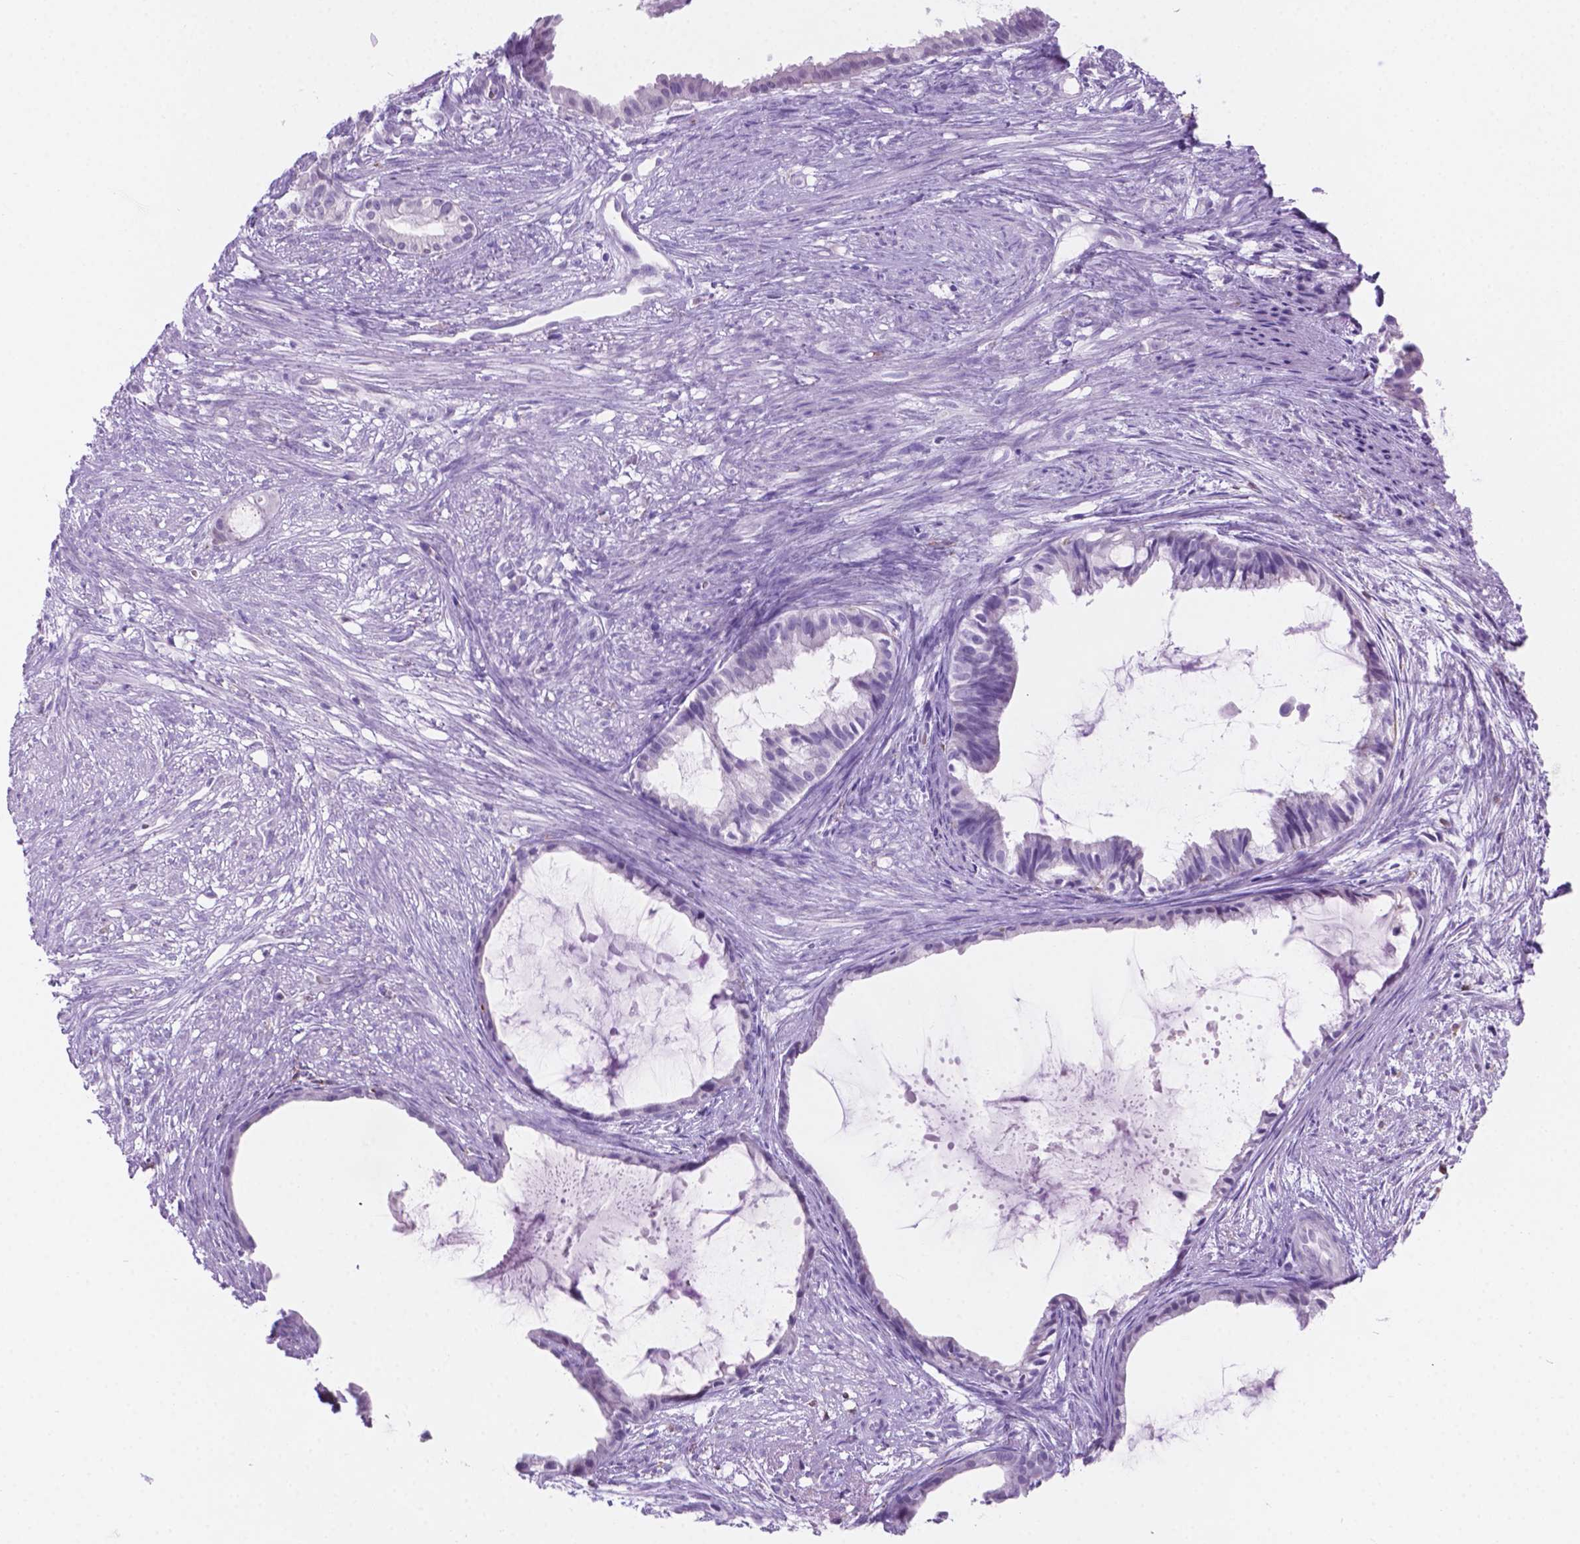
{"staining": {"intensity": "negative", "quantity": "none", "location": "none"}, "tissue": "endometrial cancer", "cell_type": "Tumor cells", "image_type": "cancer", "snomed": [{"axis": "morphology", "description": "Adenocarcinoma, NOS"}, {"axis": "topography", "description": "Endometrium"}], "caption": "This photomicrograph is of endometrial cancer (adenocarcinoma) stained with immunohistochemistry (IHC) to label a protein in brown with the nuclei are counter-stained blue. There is no positivity in tumor cells. (Brightfield microscopy of DAB (3,3'-diaminobenzidine) IHC at high magnification).", "gene": "GRIN2B", "patient": {"sex": "female", "age": 86}}